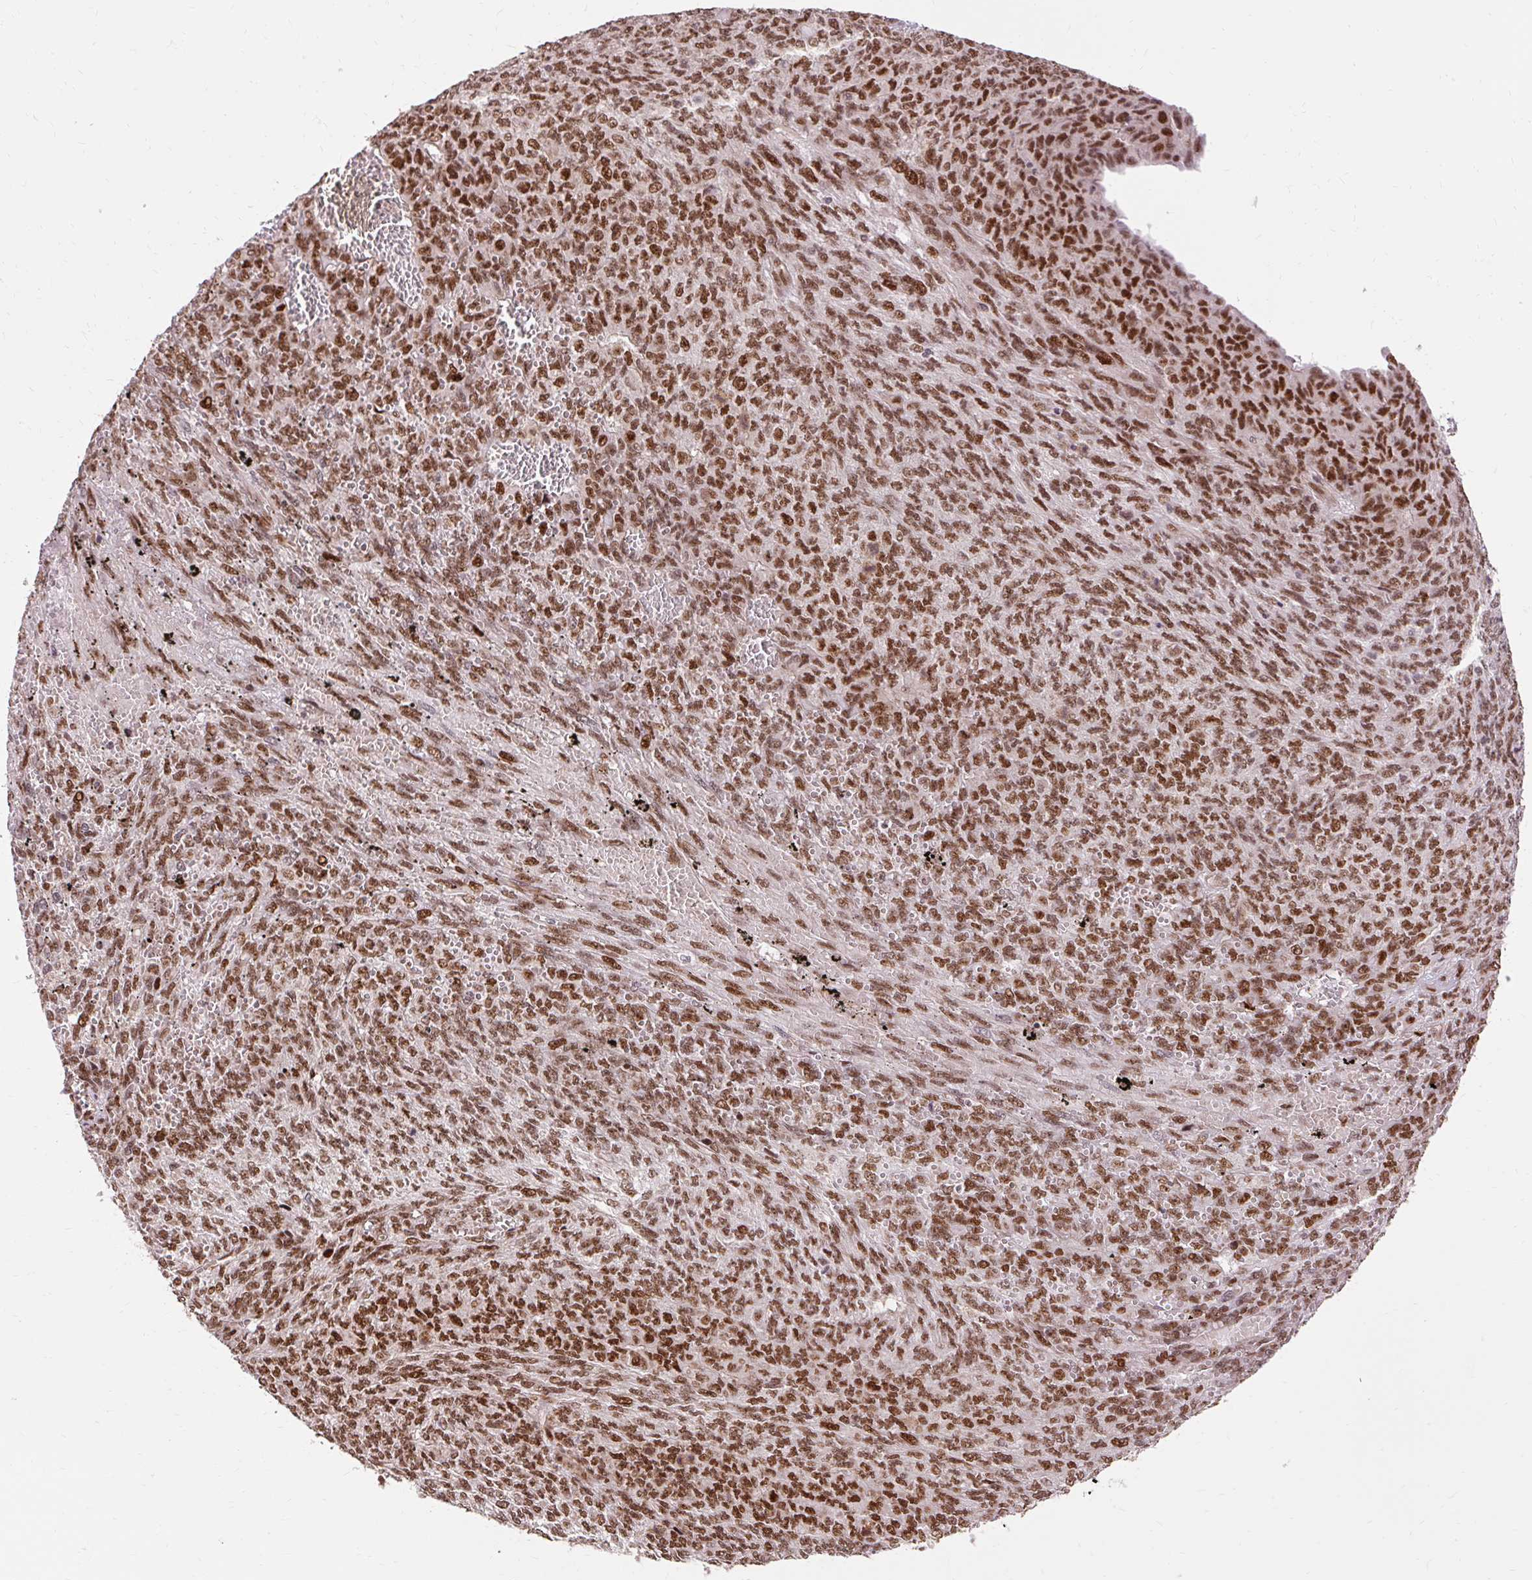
{"staining": {"intensity": "strong", "quantity": ">75%", "location": "nuclear"}, "tissue": "endometrial cancer", "cell_type": "Tumor cells", "image_type": "cancer", "snomed": [{"axis": "morphology", "description": "Adenocarcinoma, NOS"}, {"axis": "topography", "description": "Endometrium"}], "caption": "This histopathology image shows immunohistochemistry staining of endometrial cancer (adenocarcinoma), with high strong nuclear expression in about >75% of tumor cells.", "gene": "MECOM", "patient": {"sex": "female", "age": 32}}